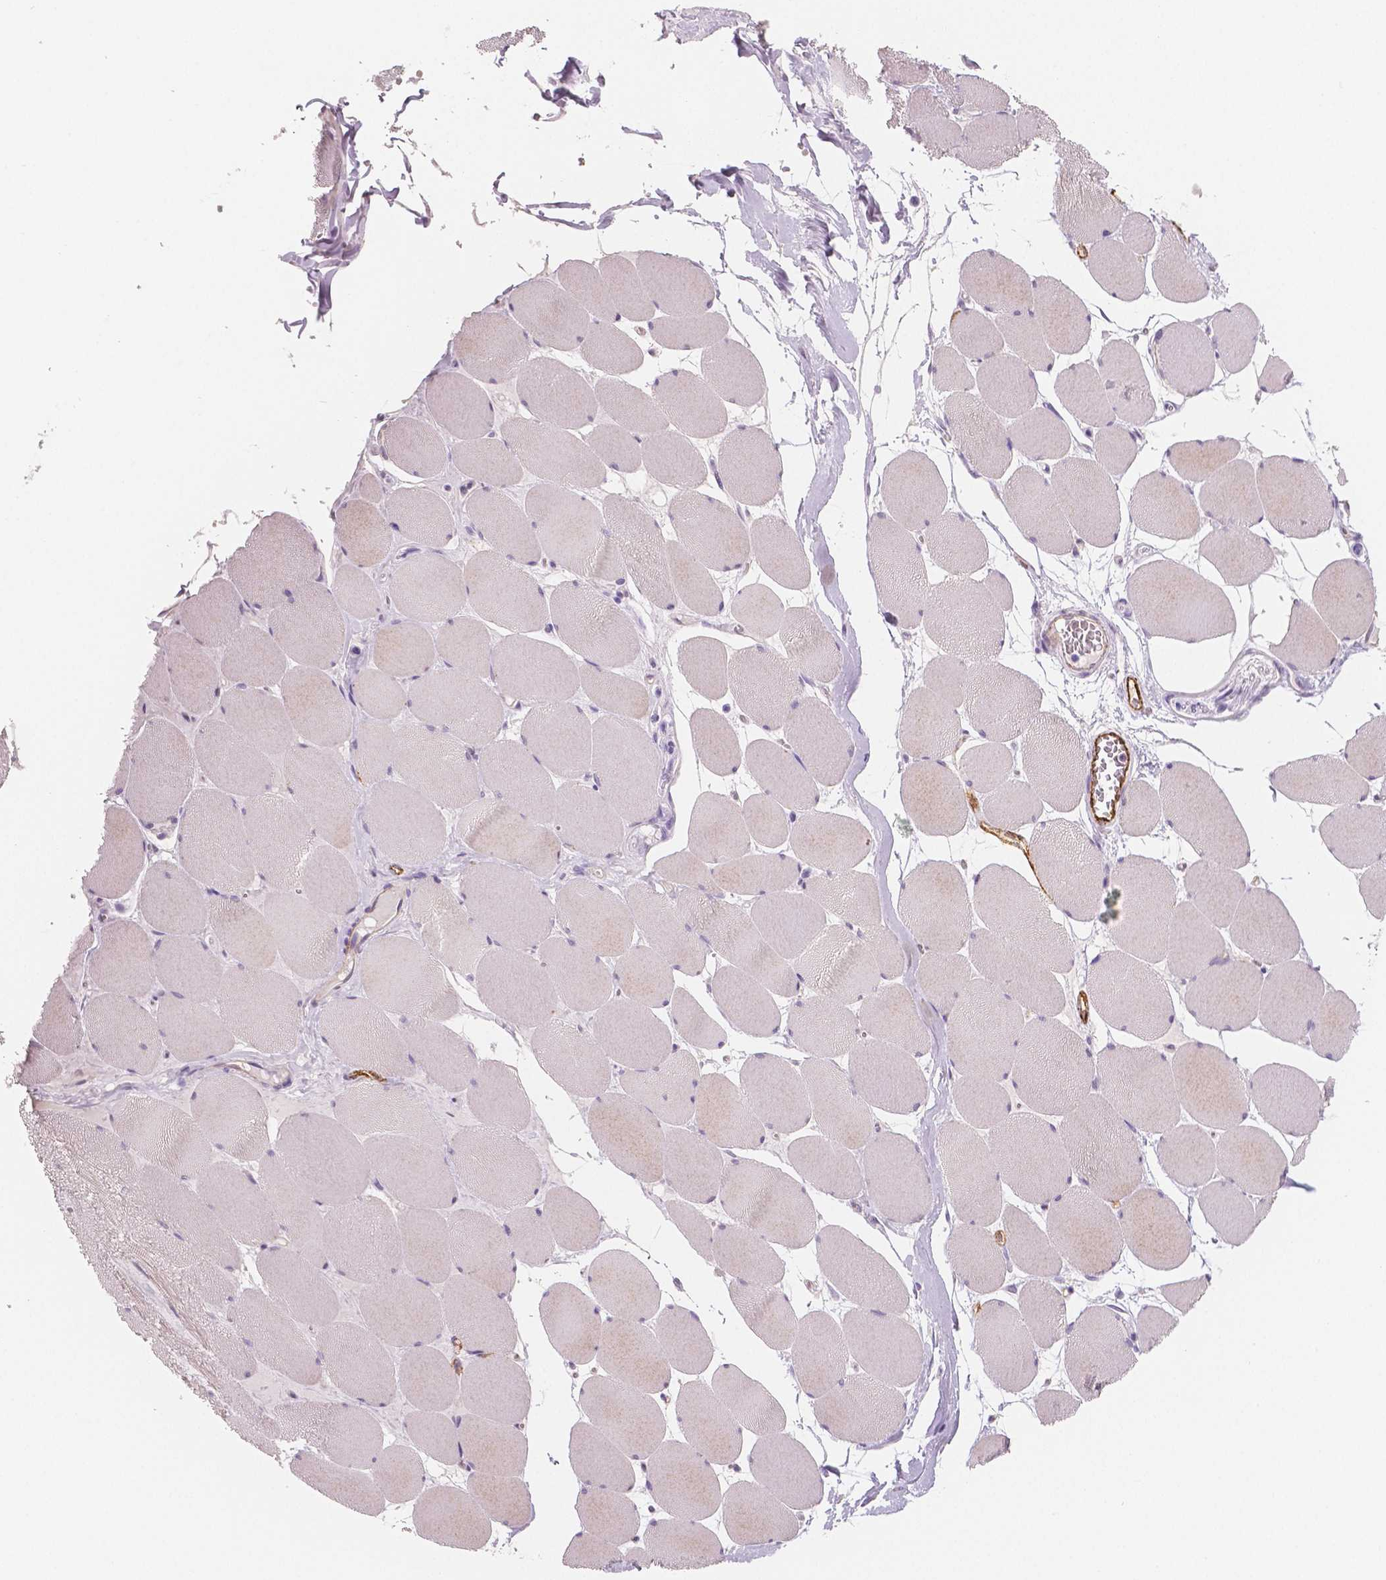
{"staining": {"intensity": "negative", "quantity": "none", "location": "none"}, "tissue": "skeletal muscle", "cell_type": "Myocytes", "image_type": "normal", "snomed": [{"axis": "morphology", "description": "Normal tissue, NOS"}, {"axis": "topography", "description": "Skeletal muscle"}], "caption": "Myocytes show no significant expression in unremarkable skeletal muscle.", "gene": "TSPAN7", "patient": {"sex": "female", "age": 75}}